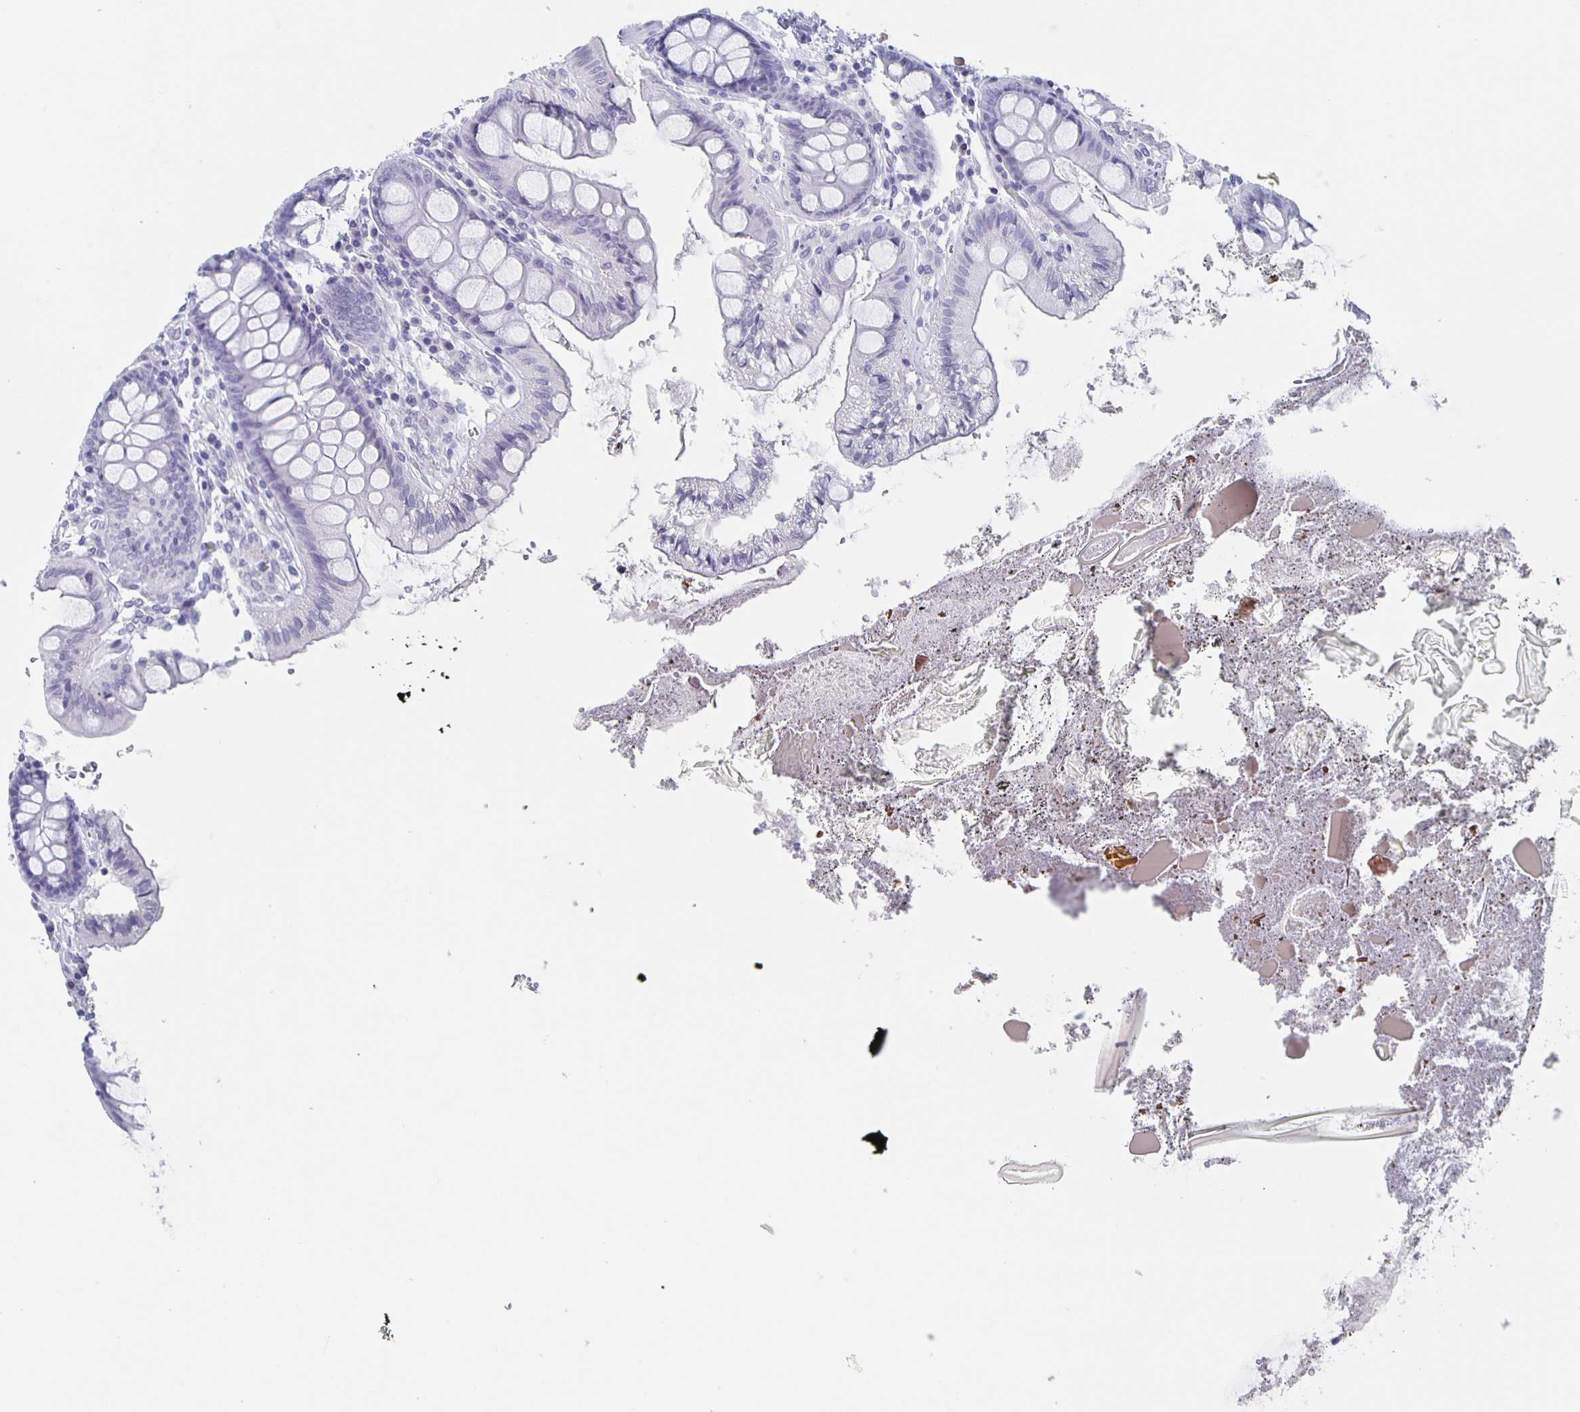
{"staining": {"intensity": "negative", "quantity": "none", "location": "none"}, "tissue": "colon", "cell_type": "Endothelial cells", "image_type": "normal", "snomed": [{"axis": "morphology", "description": "Normal tissue, NOS"}, {"axis": "topography", "description": "Colon"}], "caption": "Immunohistochemistry of normal colon demonstrates no positivity in endothelial cells. (Immunohistochemistry (ihc), brightfield microscopy, high magnification).", "gene": "CCDC17", "patient": {"sex": "male", "age": 84}}